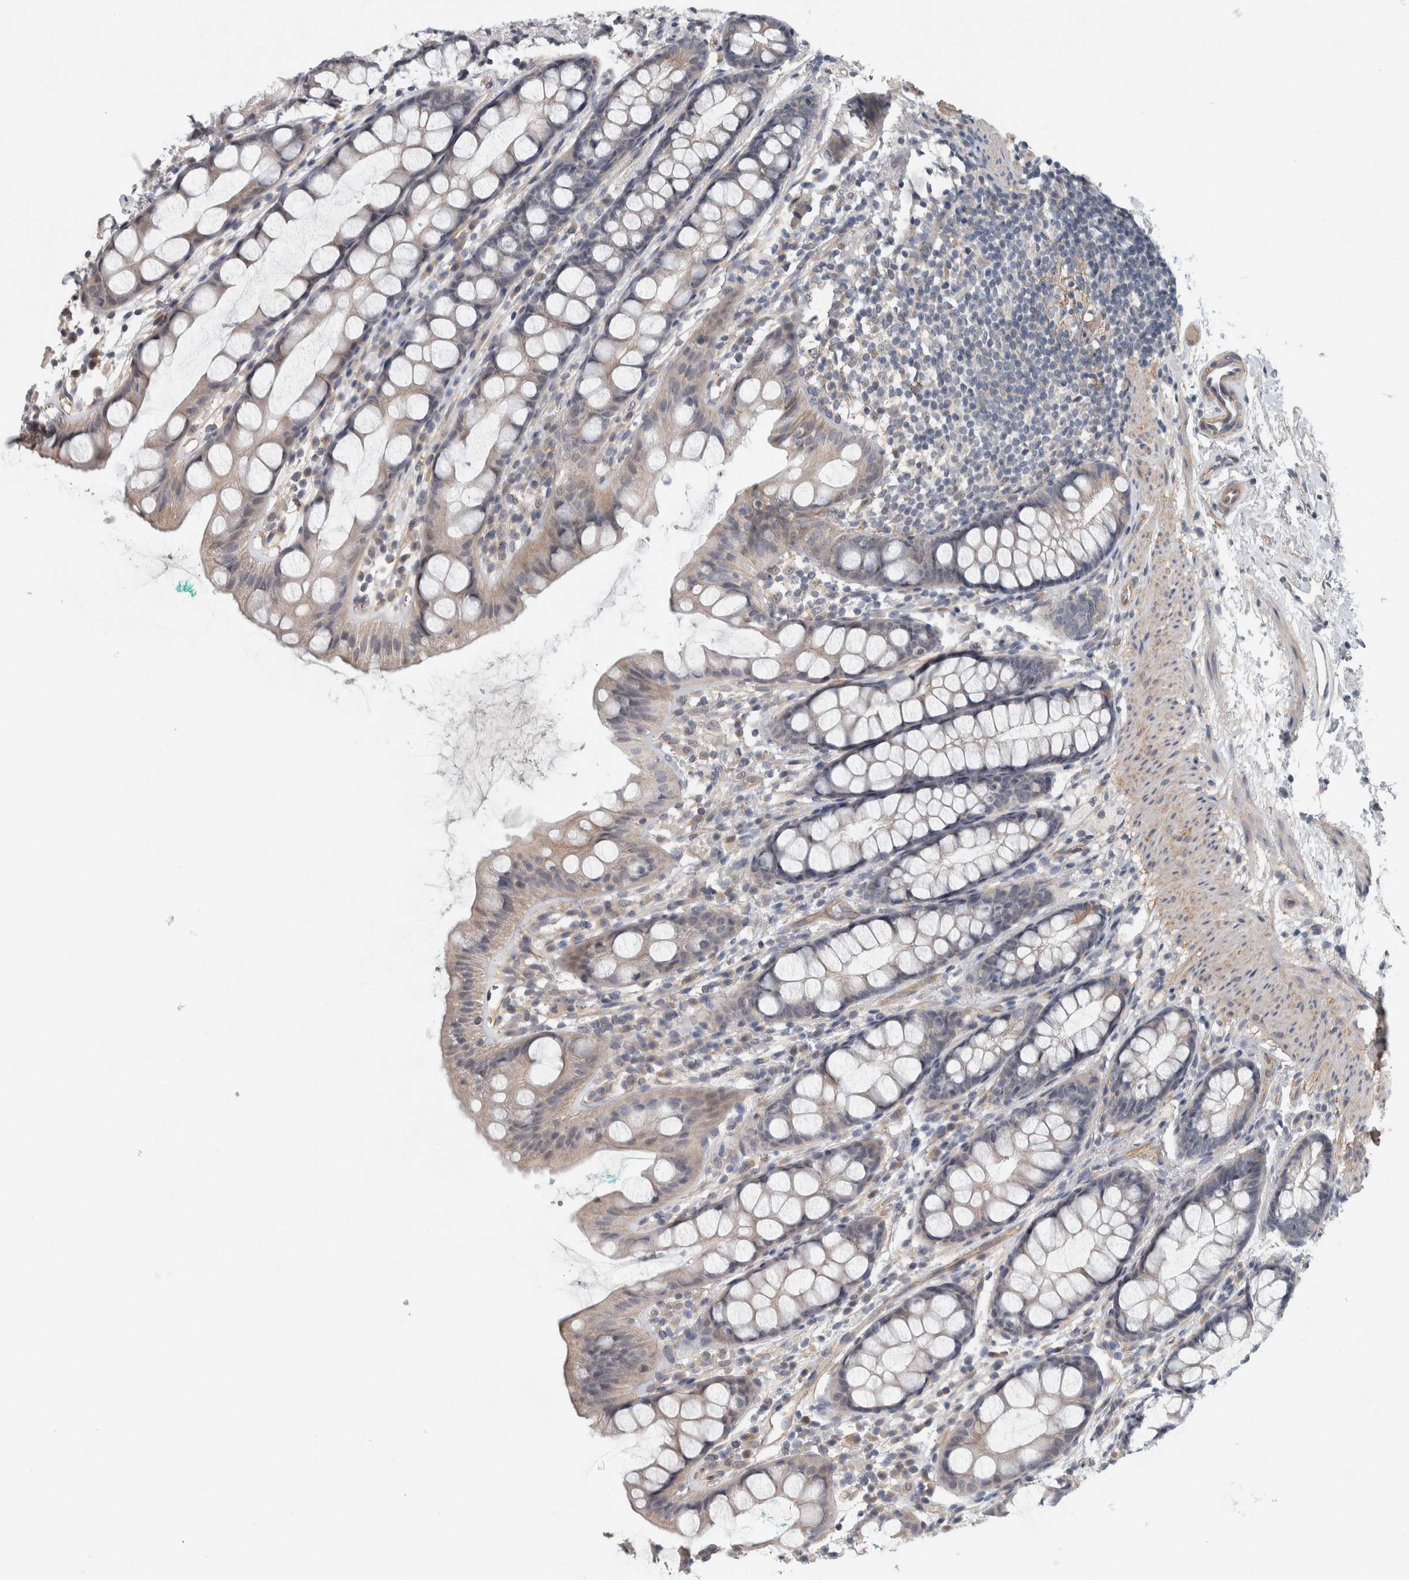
{"staining": {"intensity": "weak", "quantity": "25%-75%", "location": "cytoplasmic/membranous"}, "tissue": "rectum", "cell_type": "Glandular cells", "image_type": "normal", "snomed": [{"axis": "morphology", "description": "Normal tissue, NOS"}, {"axis": "topography", "description": "Rectum"}], "caption": "Protein expression by immunohistochemistry (IHC) demonstrates weak cytoplasmic/membranous positivity in about 25%-75% of glandular cells in normal rectum.", "gene": "KCNJ3", "patient": {"sex": "female", "age": 65}}